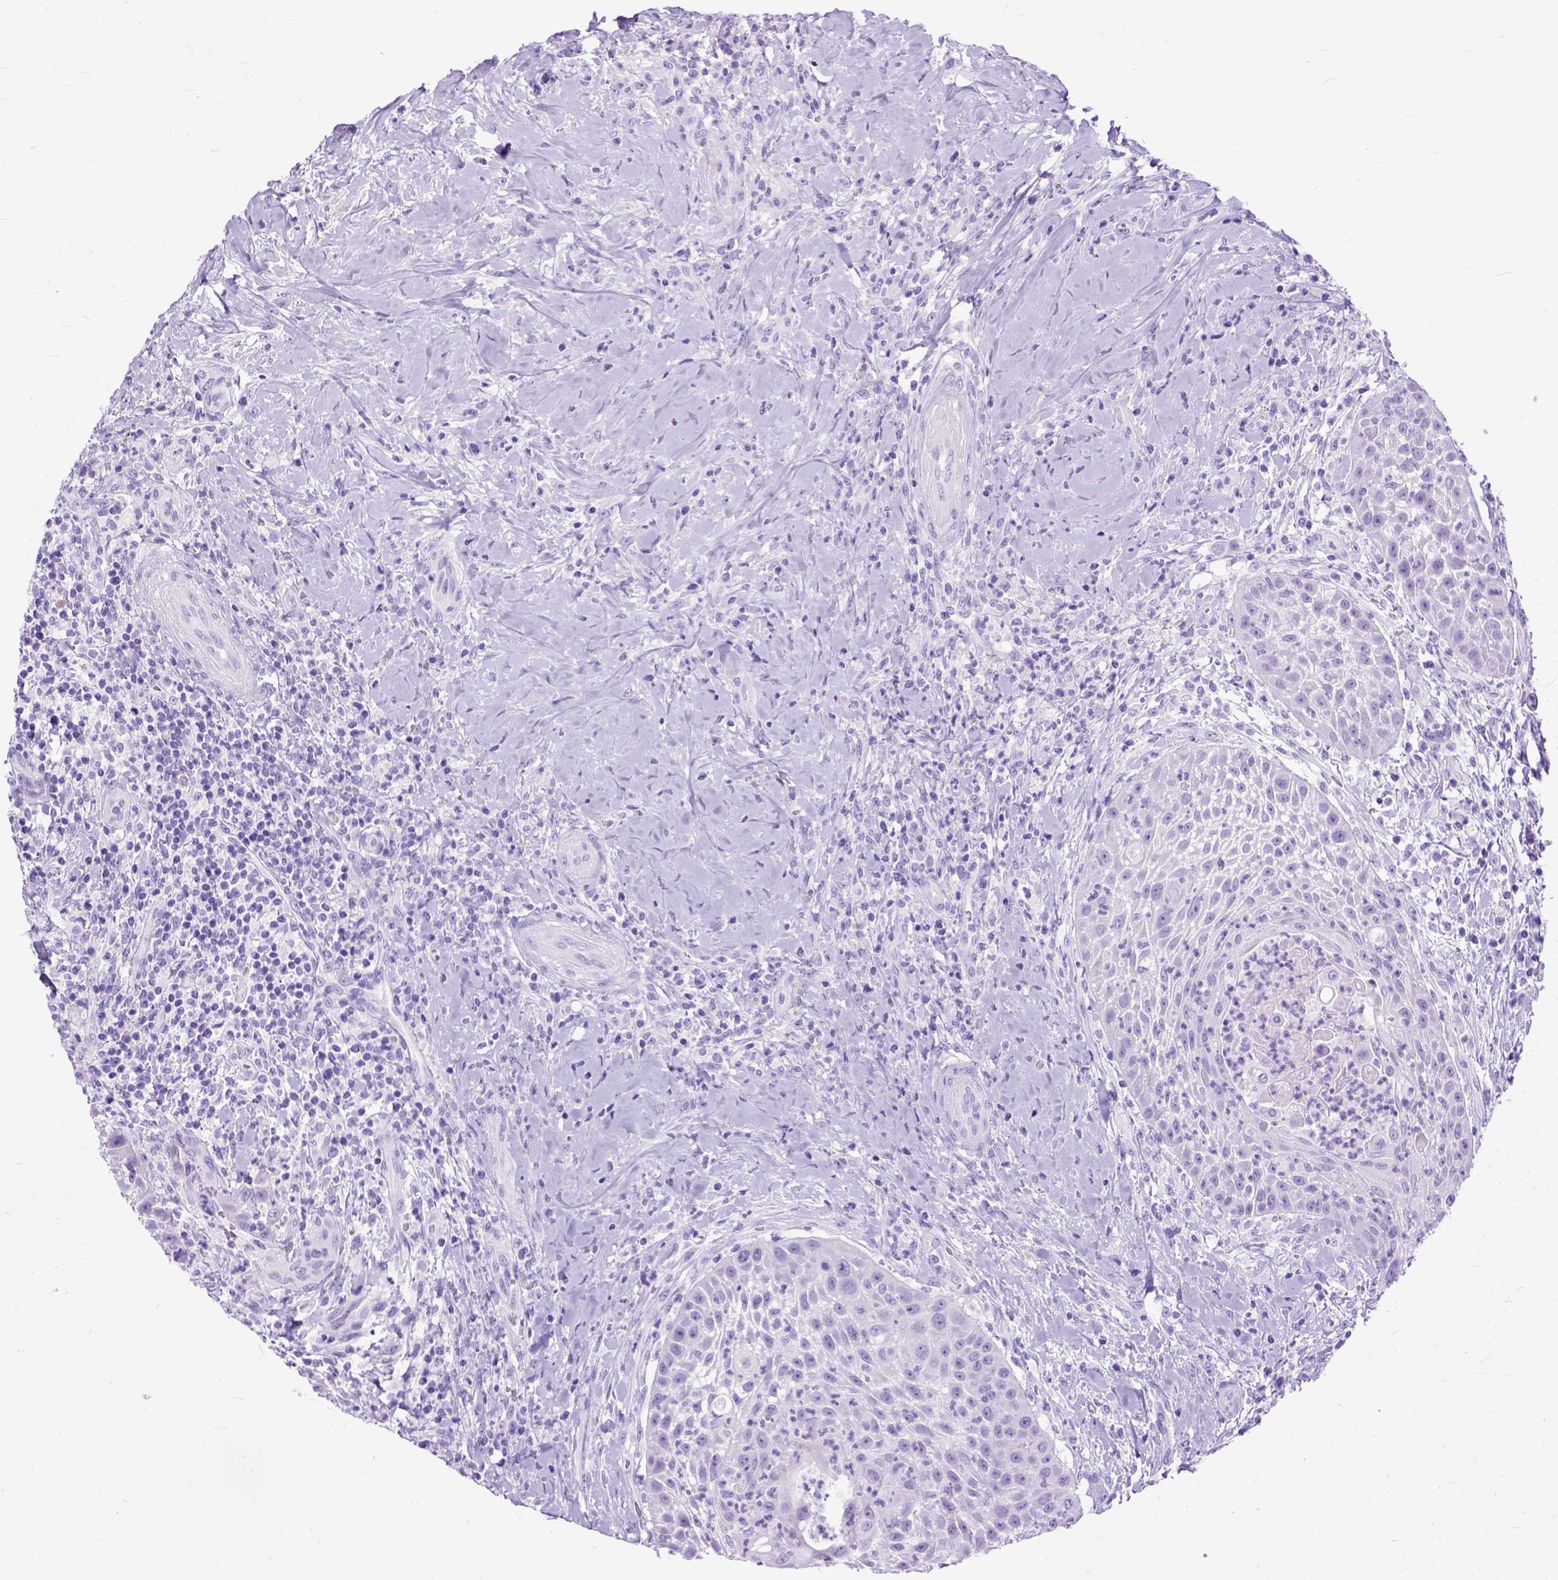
{"staining": {"intensity": "negative", "quantity": "none", "location": "none"}, "tissue": "head and neck cancer", "cell_type": "Tumor cells", "image_type": "cancer", "snomed": [{"axis": "morphology", "description": "Squamous cell carcinoma, NOS"}, {"axis": "topography", "description": "Head-Neck"}], "caption": "This is an immunohistochemistry image of human squamous cell carcinoma (head and neck). There is no staining in tumor cells.", "gene": "GNGT1", "patient": {"sex": "male", "age": 69}}